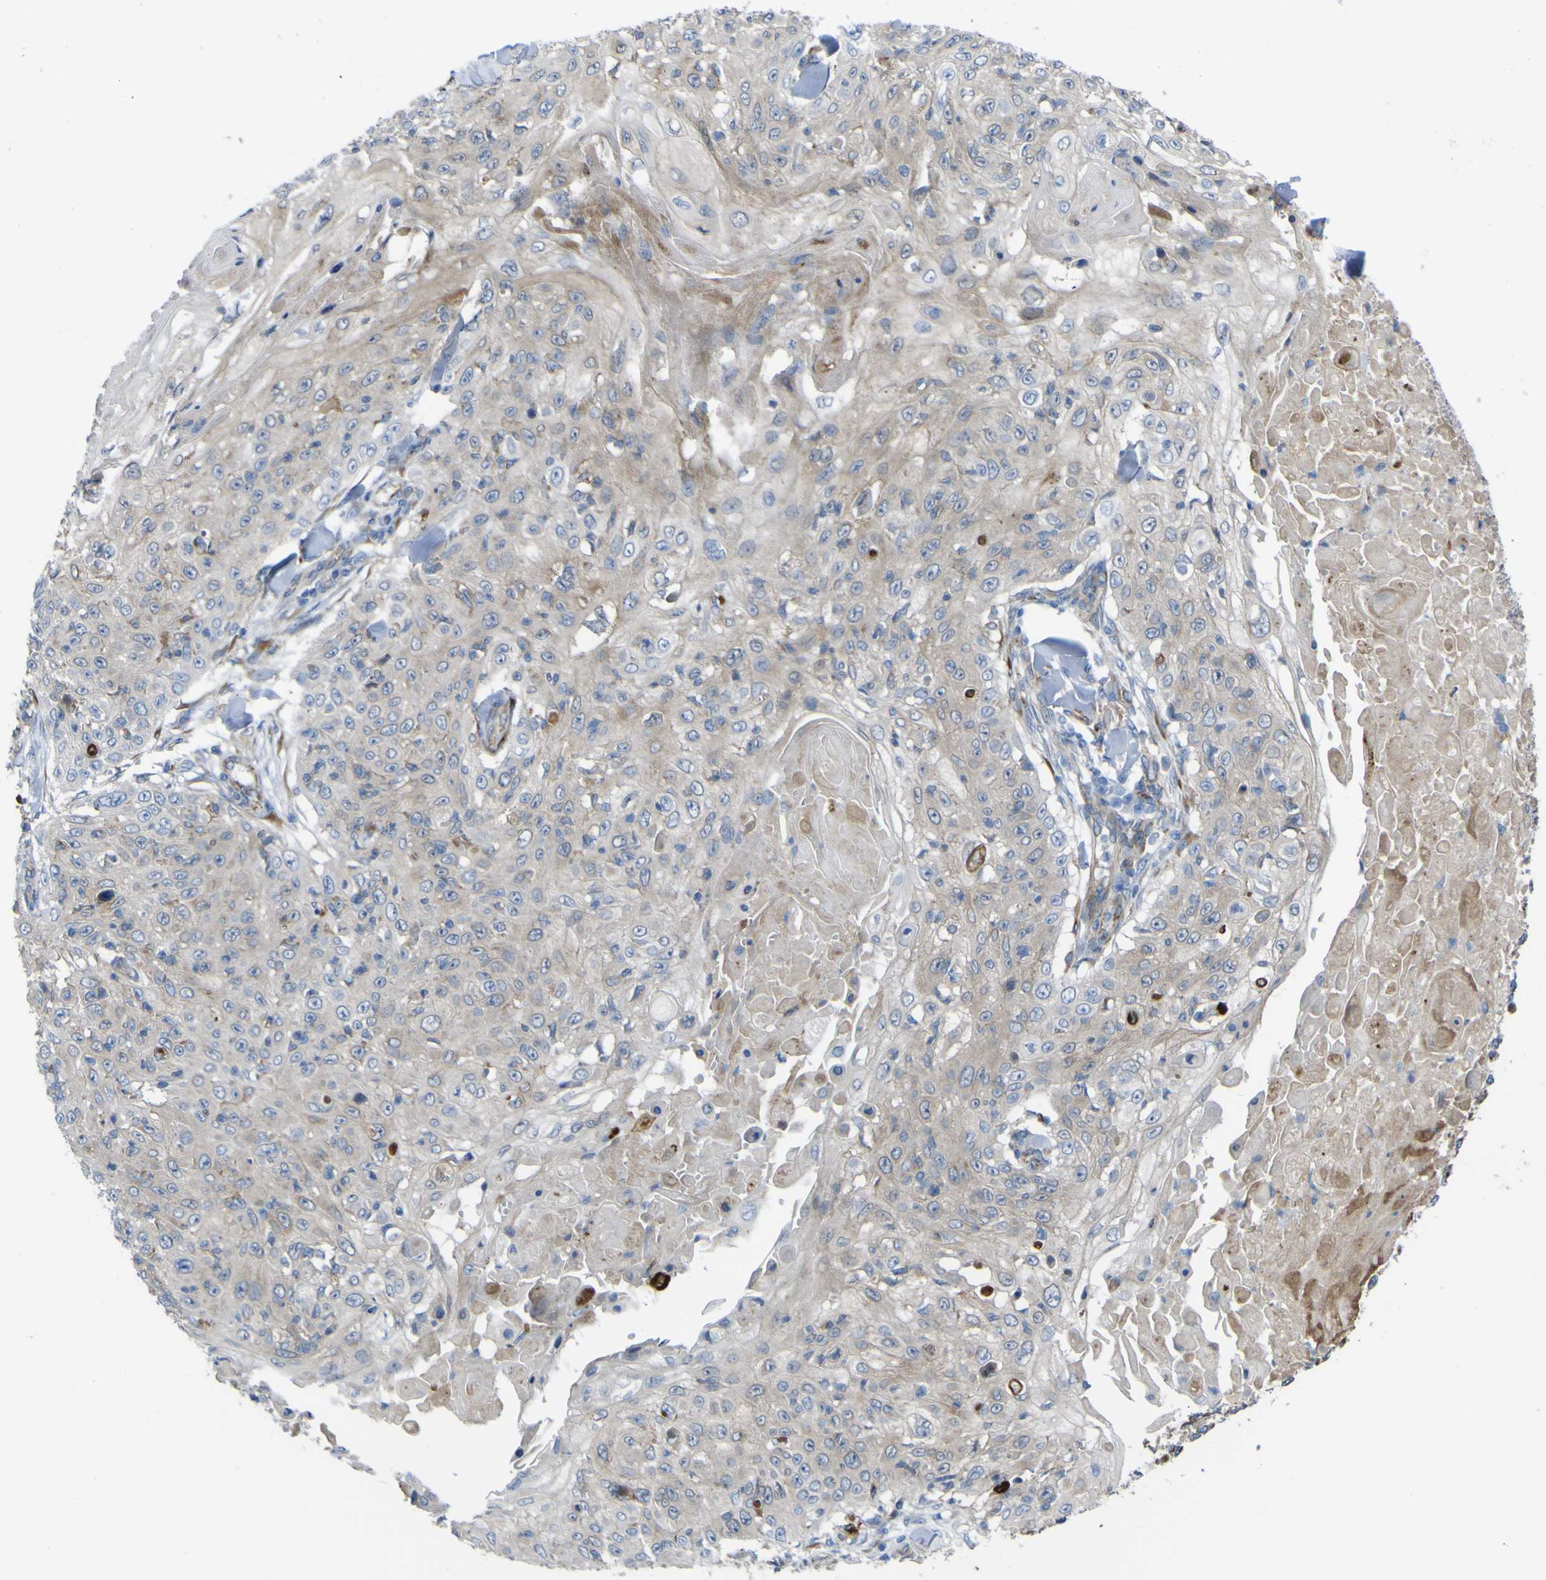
{"staining": {"intensity": "weak", "quantity": "<25%", "location": "cytoplasmic/membranous"}, "tissue": "skin cancer", "cell_type": "Tumor cells", "image_type": "cancer", "snomed": [{"axis": "morphology", "description": "Squamous cell carcinoma, NOS"}, {"axis": "topography", "description": "Skin"}], "caption": "This is a histopathology image of IHC staining of skin cancer (squamous cell carcinoma), which shows no staining in tumor cells. (Brightfield microscopy of DAB IHC at high magnification).", "gene": "CST3", "patient": {"sex": "male", "age": 86}}